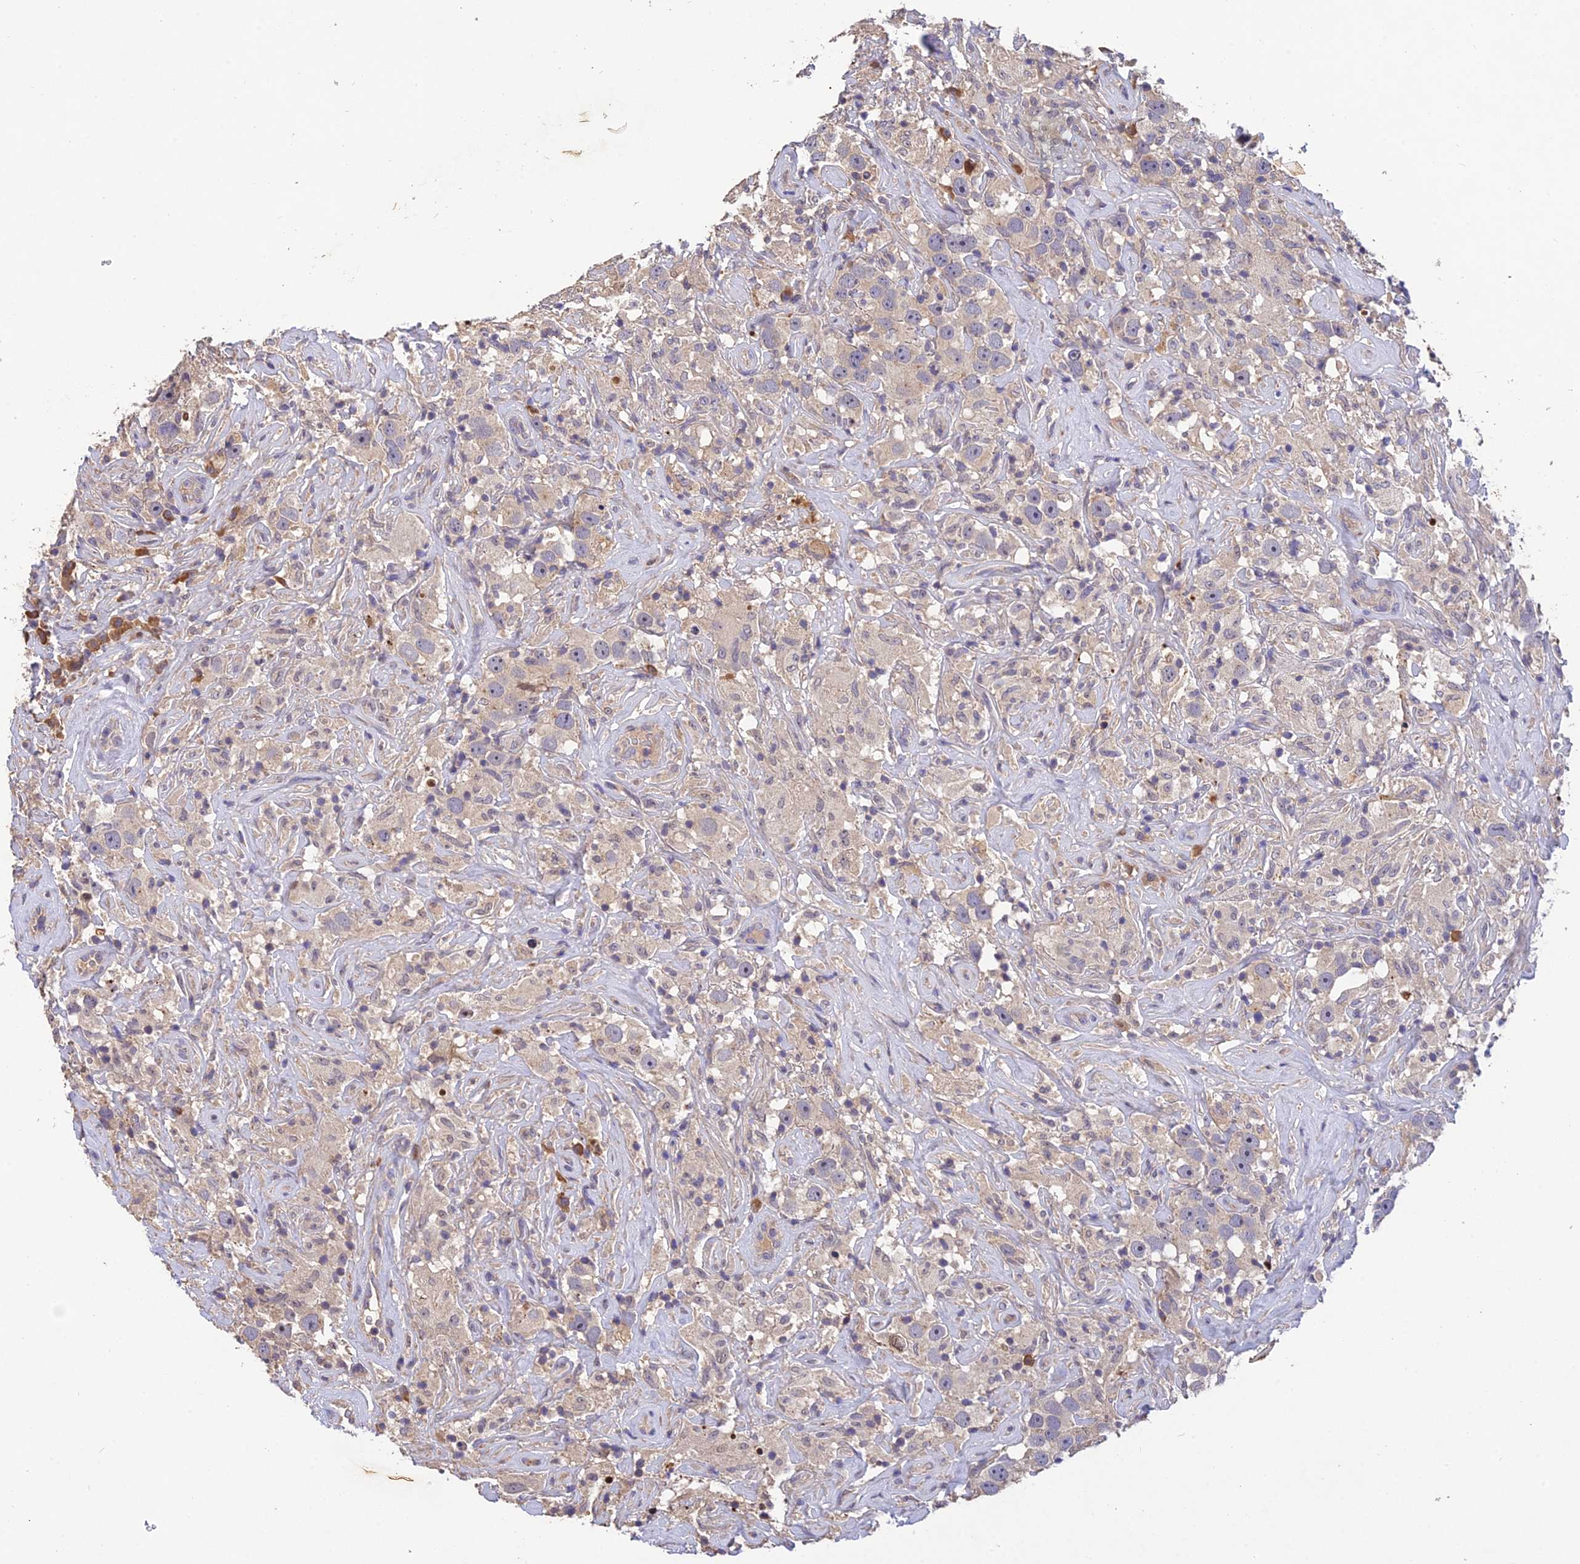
{"staining": {"intensity": "weak", "quantity": "<25%", "location": "cytoplasmic/membranous"}, "tissue": "testis cancer", "cell_type": "Tumor cells", "image_type": "cancer", "snomed": [{"axis": "morphology", "description": "Seminoma, NOS"}, {"axis": "topography", "description": "Testis"}], "caption": "Tumor cells show no significant staining in testis cancer.", "gene": "DENND5B", "patient": {"sex": "male", "age": 49}}